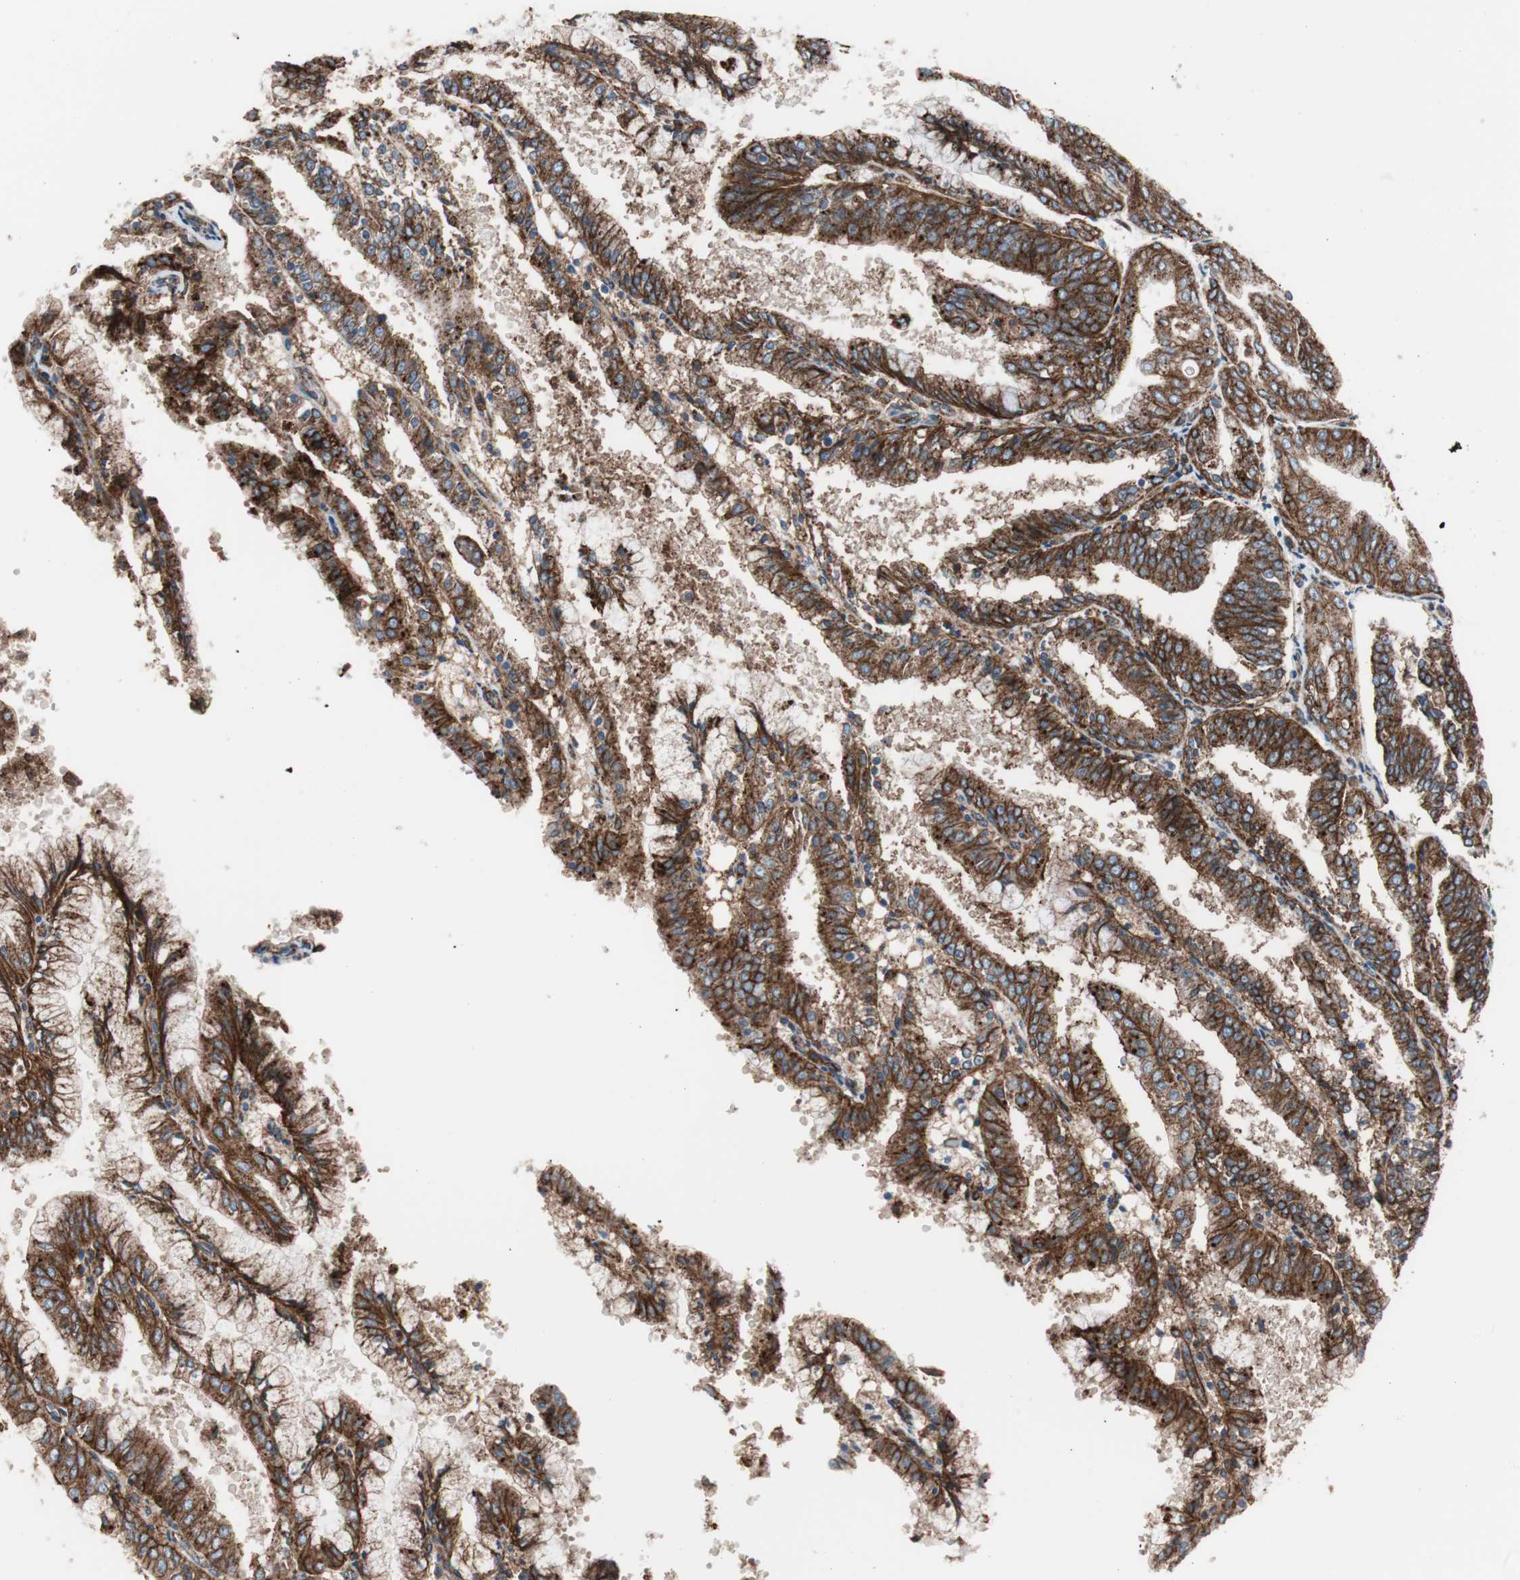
{"staining": {"intensity": "strong", "quantity": ">75%", "location": "cytoplasmic/membranous"}, "tissue": "endometrial cancer", "cell_type": "Tumor cells", "image_type": "cancer", "snomed": [{"axis": "morphology", "description": "Adenocarcinoma, NOS"}, {"axis": "topography", "description": "Endometrium"}], "caption": "Strong cytoplasmic/membranous staining is present in approximately >75% of tumor cells in adenocarcinoma (endometrial).", "gene": "FLOT2", "patient": {"sex": "female", "age": 63}}